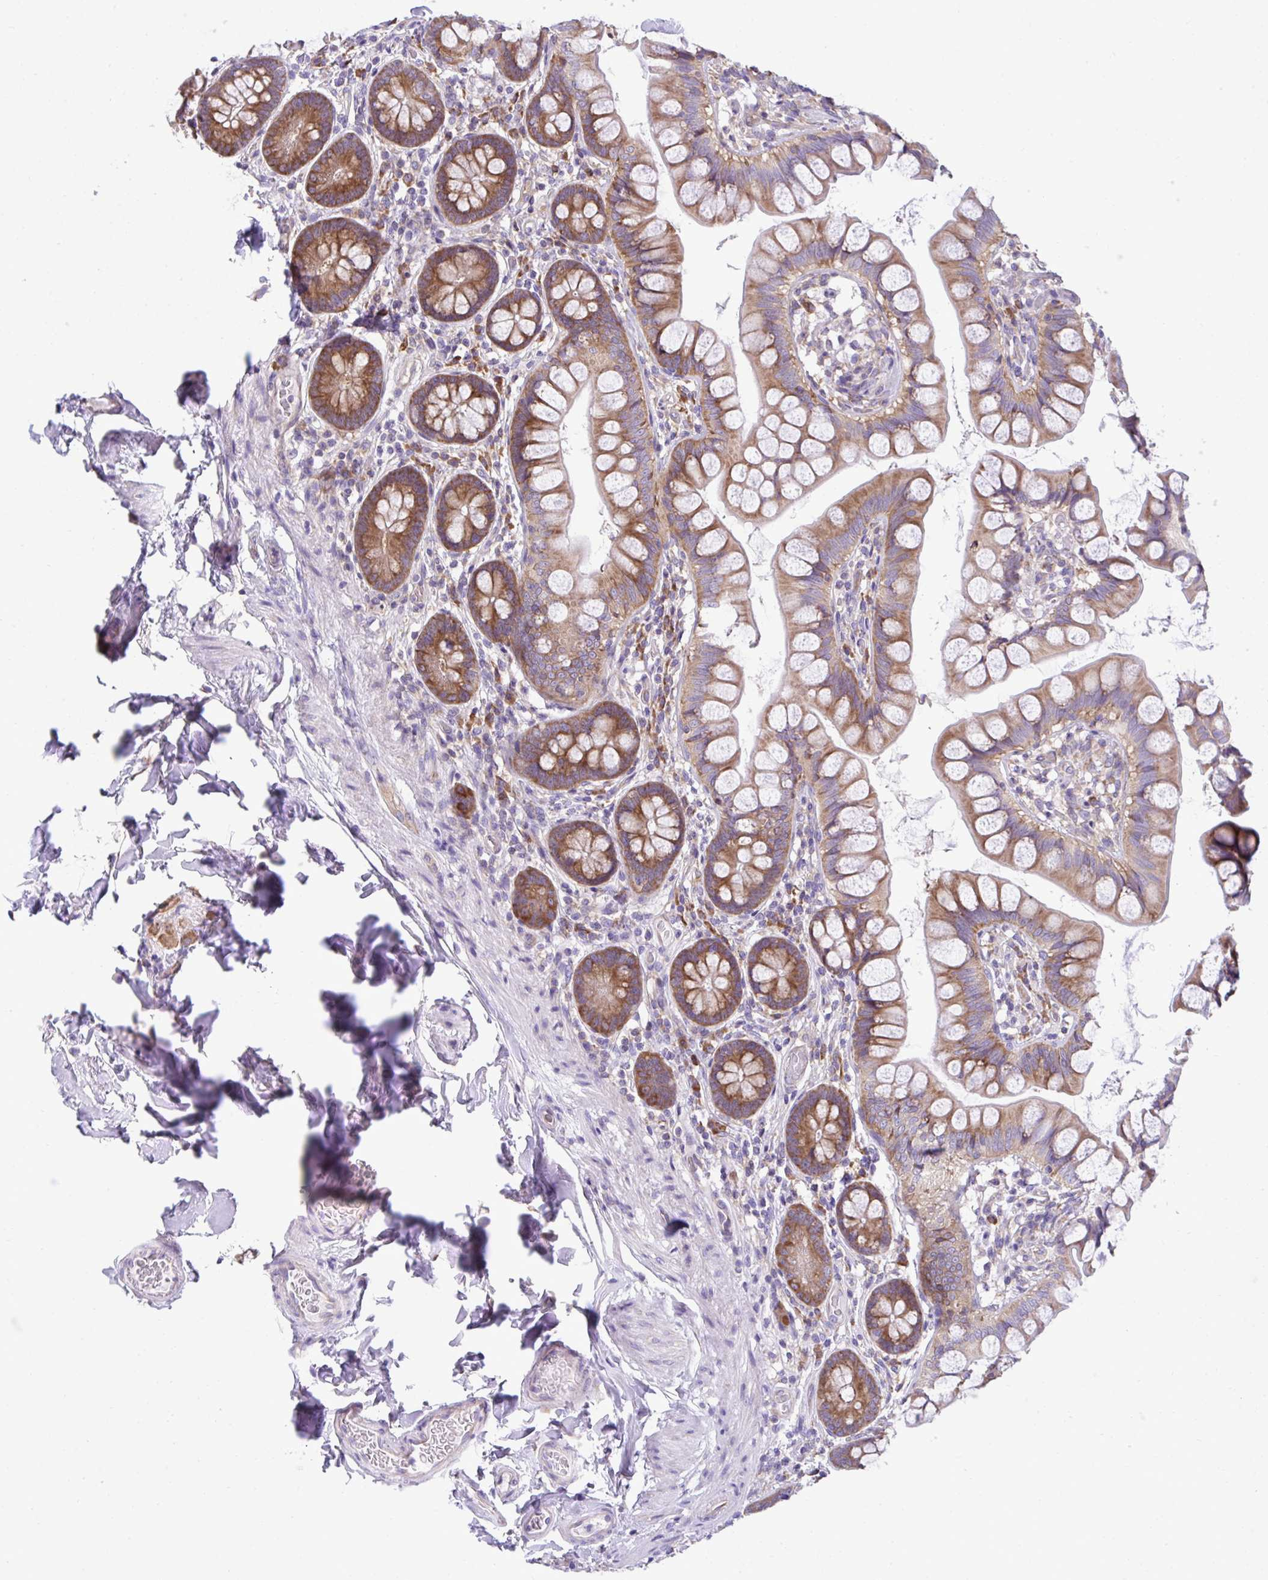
{"staining": {"intensity": "strong", "quantity": ">75%", "location": "cytoplasmic/membranous"}, "tissue": "small intestine", "cell_type": "Glandular cells", "image_type": "normal", "snomed": [{"axis": "morphology", "description": "Normal tissue, NOS"}, {"axis": "topography", "description": "Small intestine"}], "caption": "A micrograph showing strong cytoplasmic/membranous expression in about >75% of glandular cells in benign small intestine, as visualized by brown immunohistochemical staining.", "gene": "RPL7", "patient": {"sex": "male", "age": 70}}